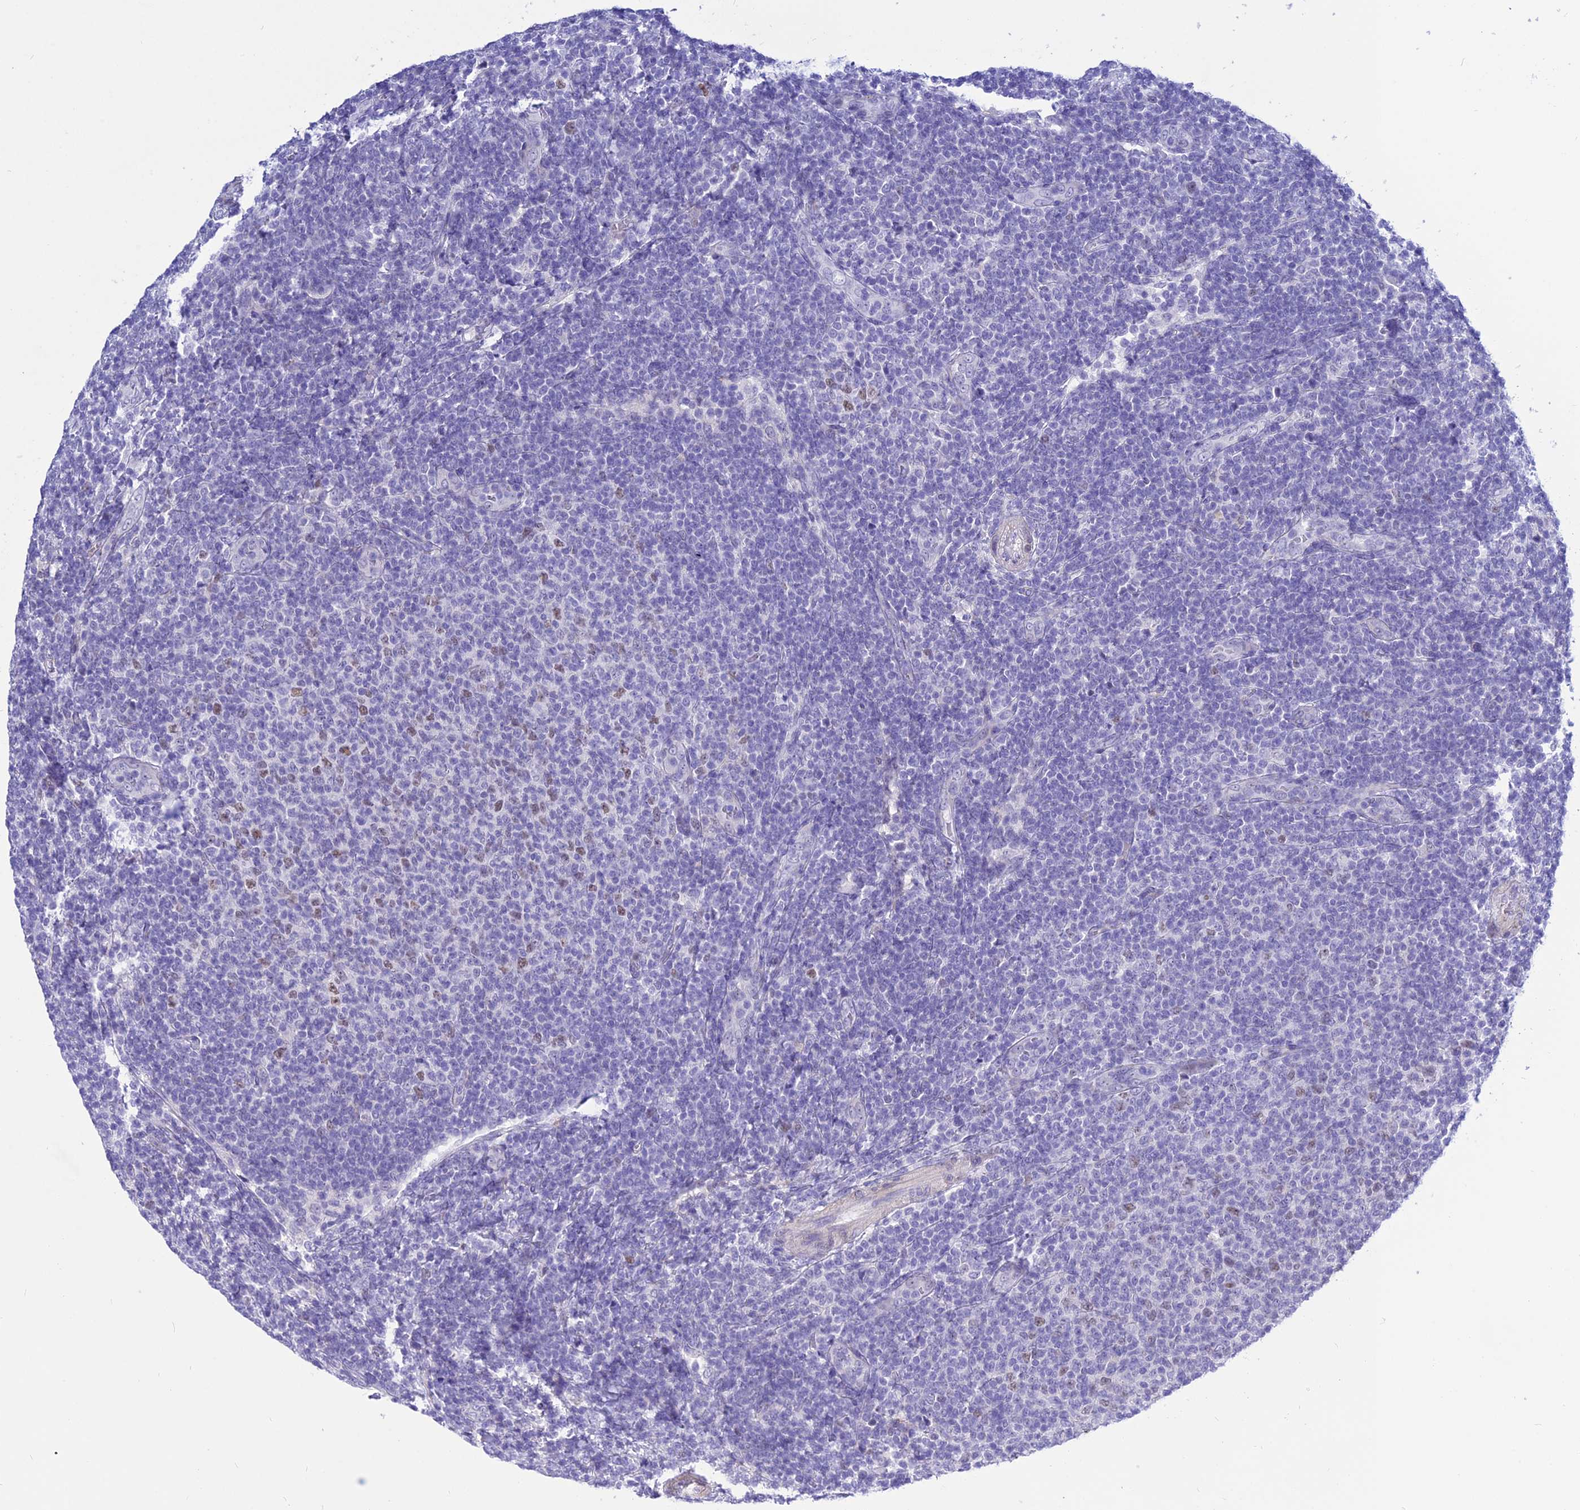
{"staining": {"intensity": "moderate", "quantity": "<25%", "location": "nuclear"}, "tissue": "lymphoma", "cell_type": "Tumor cells", "image_type": "cancer", "snomed": [{"axis": "morphology", "description": "Malignant lymphoma, non-Hodgkin's type, Low grade"}, {"axis": "topography", "description": "Lymph node"}], "caption": "Malignant lymphoma, non-Hodgkin's type (low-grade) was stained to show a protein in brown. There is low levels of moderate nuclear positivity in about <25% of tumor cells. (IHC, brightfield microscopy, high magnification).", "gene": "DEFB107A", "patient": {"sex": "male", "age": 66}}